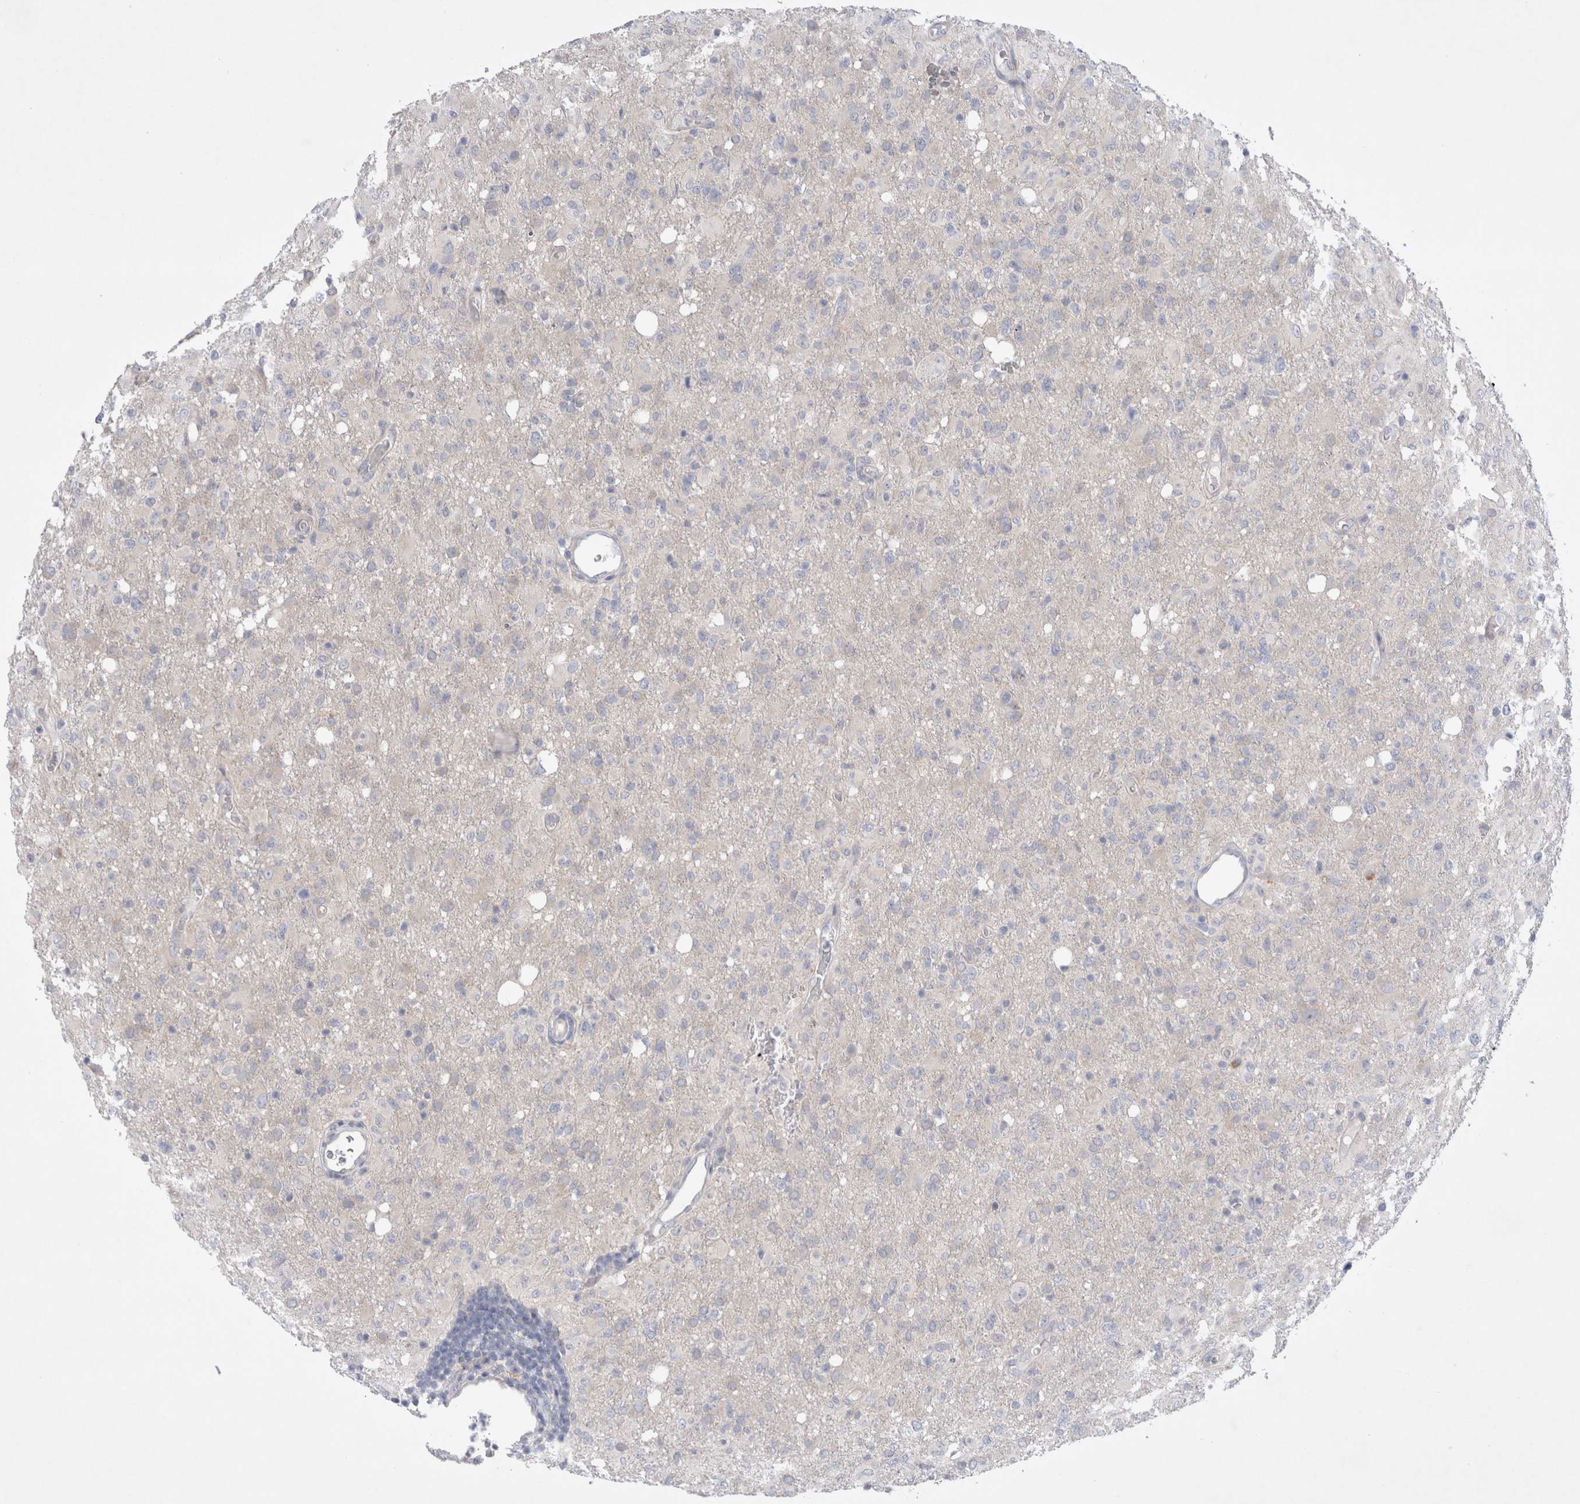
{"staining": {"intensity": "negative", "quantity": "none", "location": "none"}, "tissue": "glioma", "cell_type": "Tumor cells", "image_type": "cancer", "snomed": [{"axis": "morphology", "description": "Glioma, malignant, High grade"}, {"axis": "topography", "description": "Brain"}], "caption": "Immunohistochemistry (IHC) histopathology image of human malignant high-grade glioma stained for a protein (brown), which displays no staining in tumor cells. (Brightfield microscopy of DAB immunohistochemistry (IHC) at high magnification).", "gene": "RBM12B", "patient": {"sex": "female", "age": 57}}